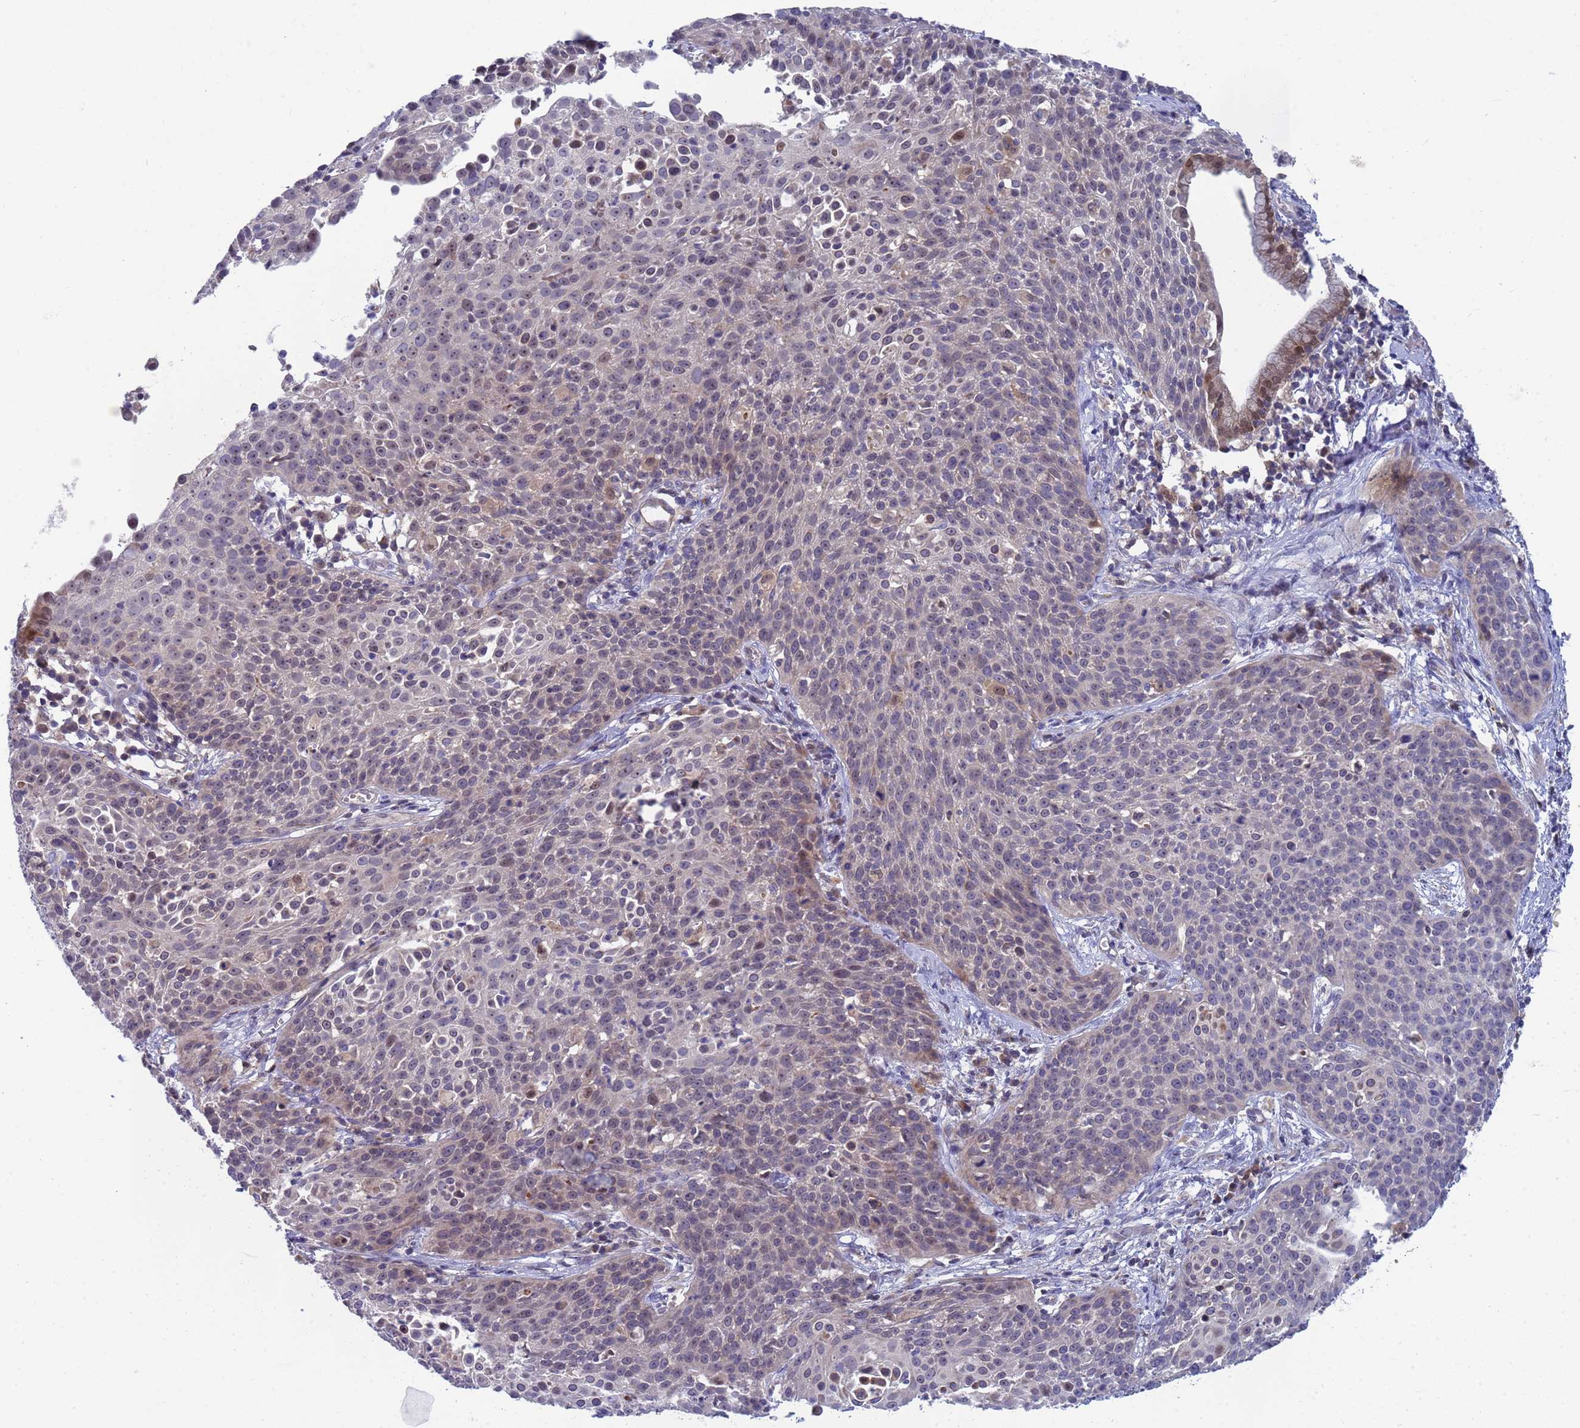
{"staining": {"intensity": "negative", "quantity": "none", "location": "none"}, "tissue": "cervical cancer", "cell_type": "Tumor cells", "image_type": "cancer", "snomed": [{"axis": "morphology", "description": "Squamous cell carcinoma, NOS"}, {"axis": "topography", "description": "Cervix"}], "caption": "High magnification brightfield microscopy of cervical cancer stained with DAB (brown) and counterstained with hematoxylin (blue): tumor cells show no significant staining.", "gene": "ENOSF1", "patient": {"sex": "female", "age": 38}}